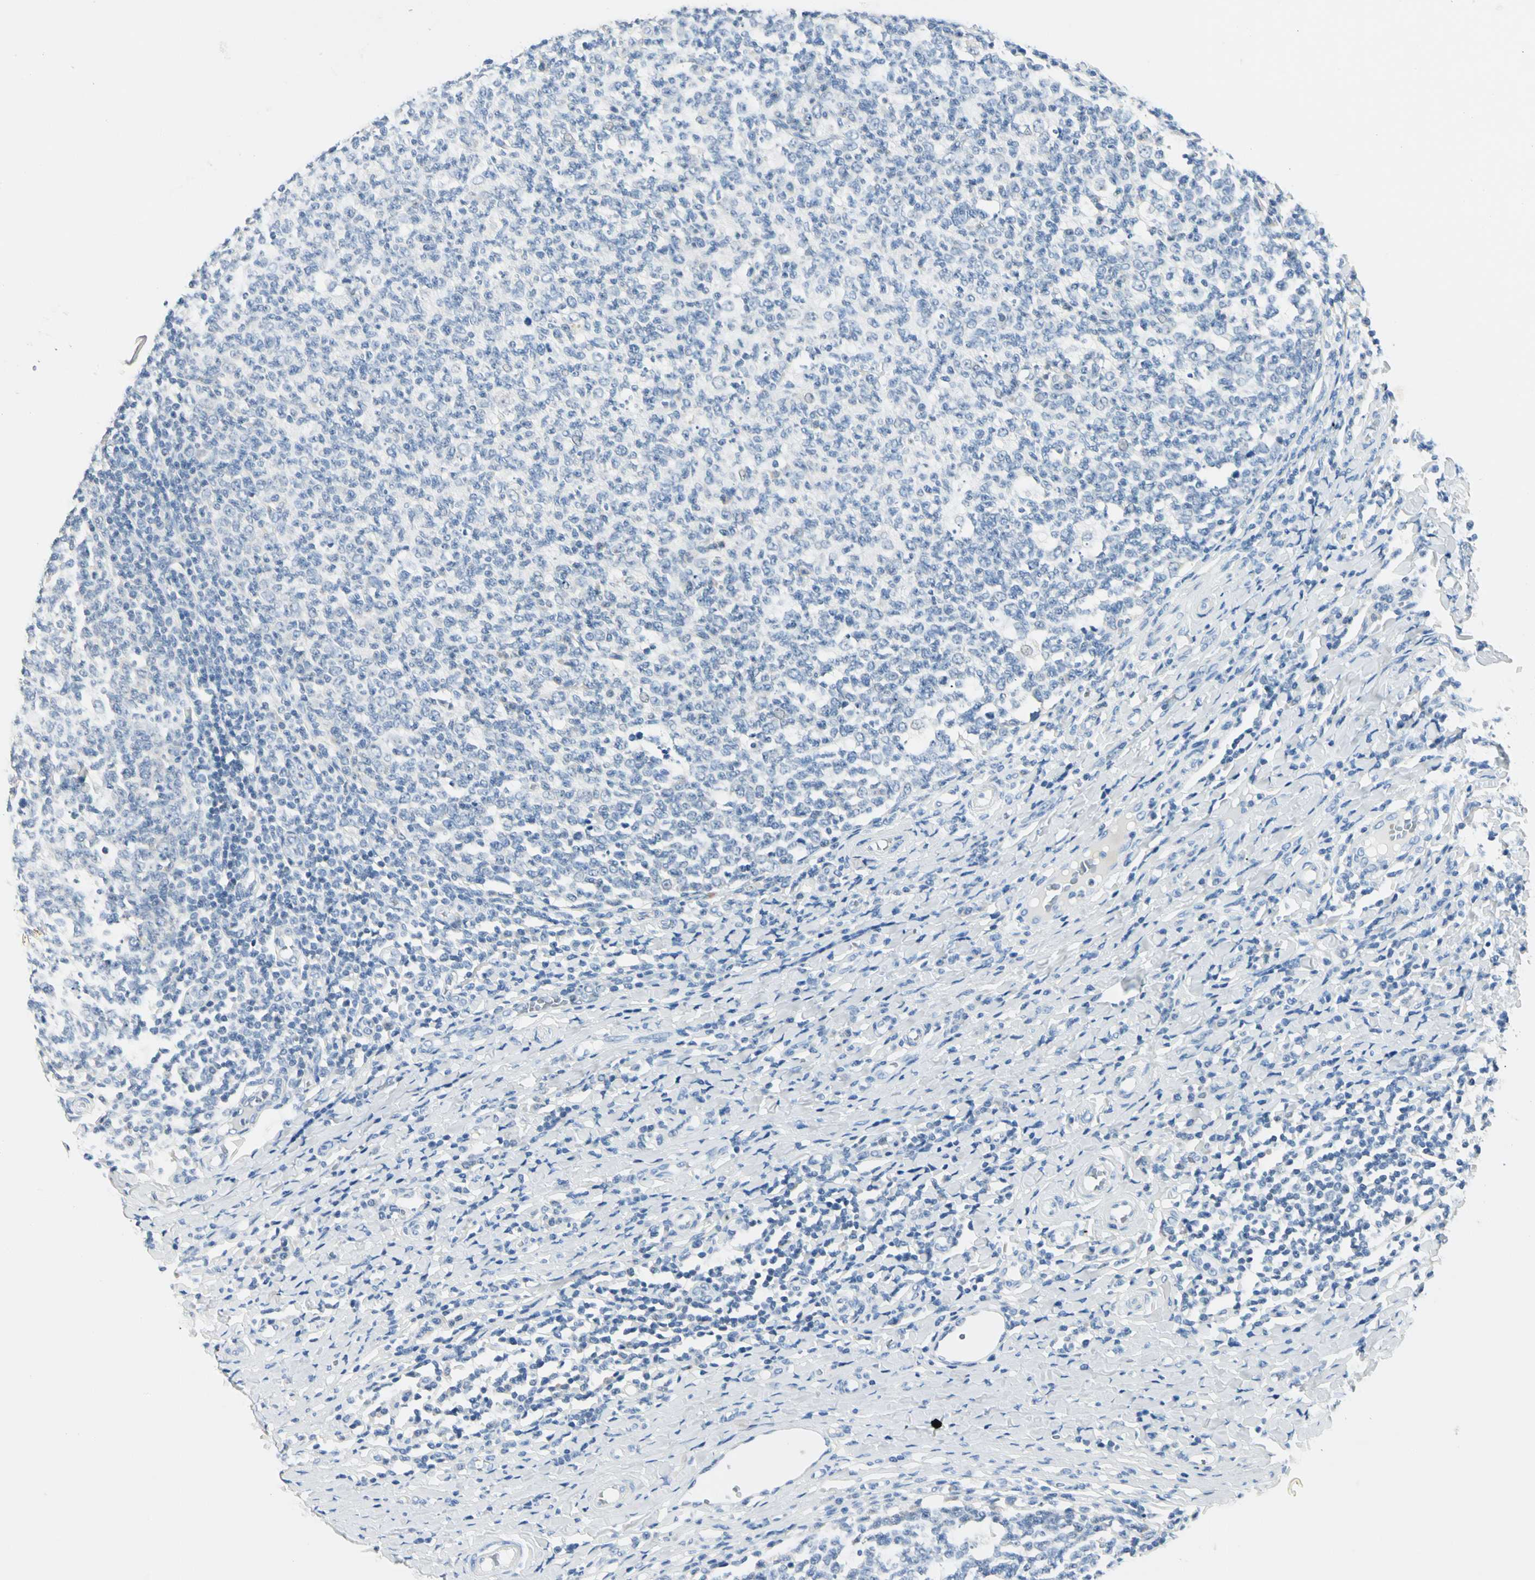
{"staining": {"intensity": "negative", "quantity": "none", "location": "none"}, "tissue": "tonsil", "cell_type": "Germinal center cells", "image_type": "normal", "snomed": [{"axis": "morphology", "description": "Normal tissue, NOS"}, {"axis": "topography", "description": "Tonsil"}], "caption": "A micrograph of tonsil stained for a protein reveals no brown staining in germinal center cells.", "gene": "CA1", "patient": {"sex": "male", "age": 6}}